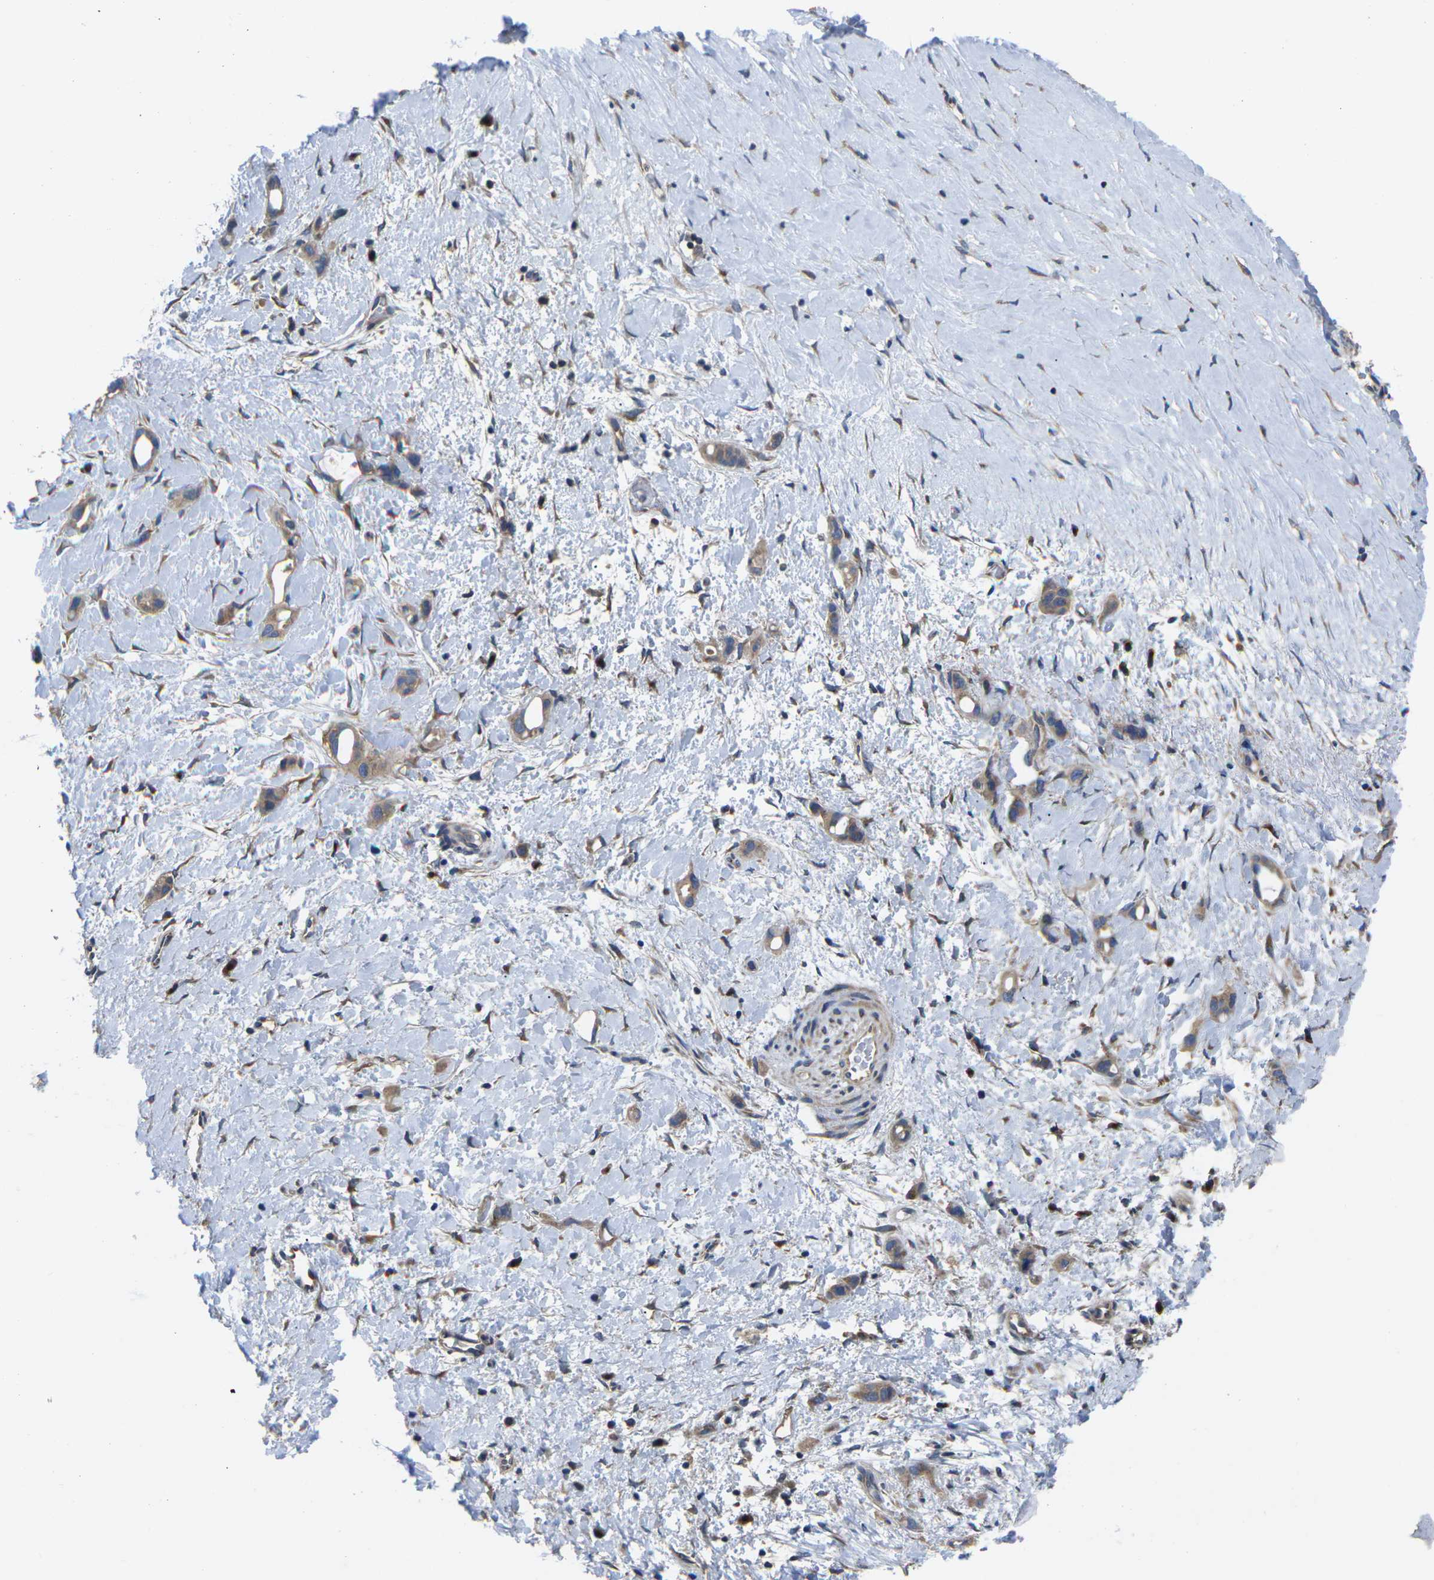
{"staining": {"intensity": "weak", "quantity": ">75%", "location": "cytoplasmic/membranous"}, "tissue": "liver cancer", "cell_type": "Tumor cells", "image_type": "cancer", "snomed": [{"axis": "morphology", "description": "Cholangiocarcinoma"}, {"axis": "topography", "description": "Liver"}], "caption": "This is an image of IHC staining of cholangiocarcinoma (liver), which shows weak staining in the cytoplasmic/membranous of tumor cells.", "gene": "TMCC2", "patient": {"sex": "female", "age": 65}}